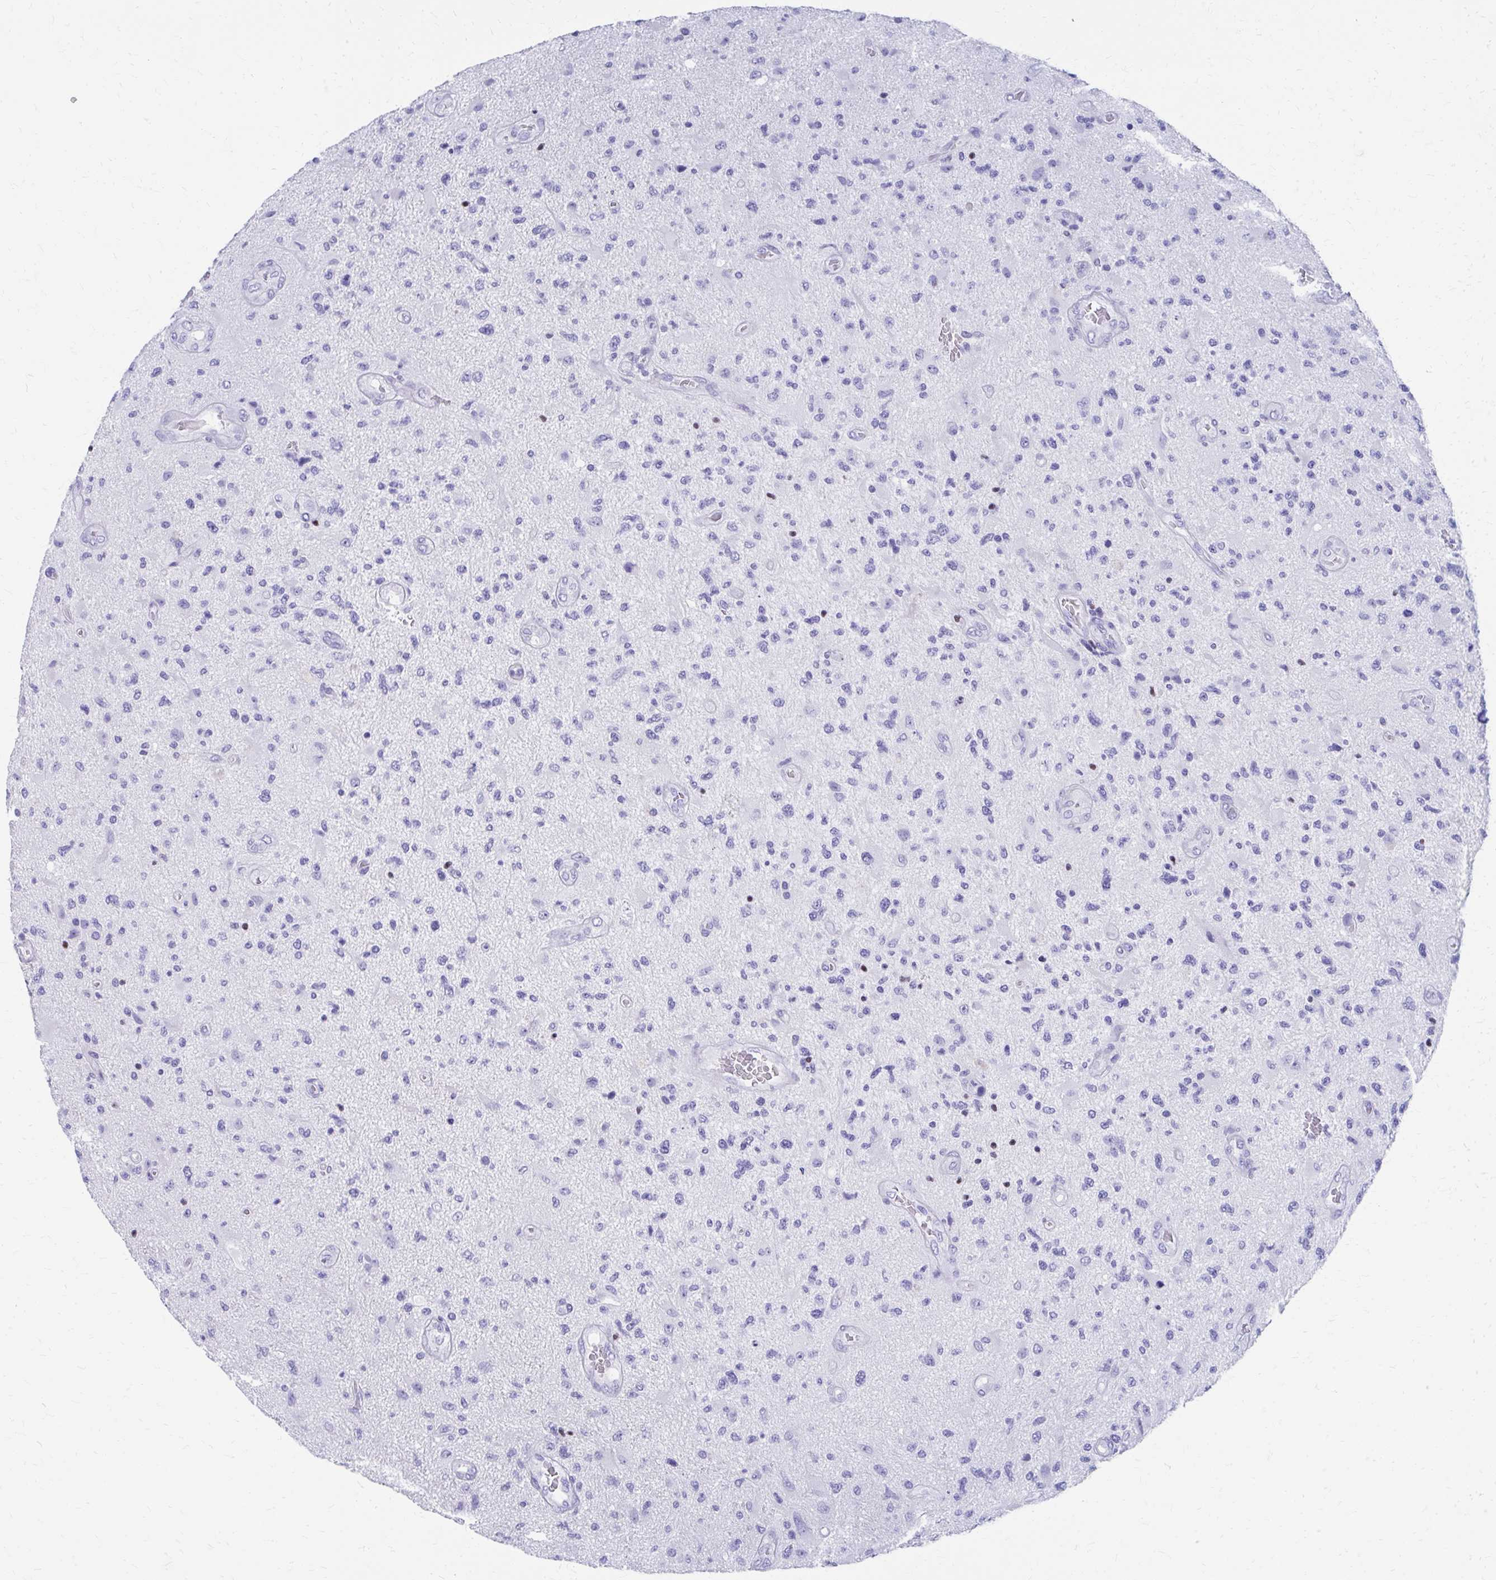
{"staining": {"intensity": "negative", "quantity": "none", "location": "none"}, "tissue": "glioma", "cell_type": "Tumor cells", "image_type": "cancer", "snomed": [{"axis": "morphology", "description": "Glioma, malignant, High grade"}, {"axis": "topography", "description": "Brain"}], "caption": "Glioma stained for a protein using immunohistochemistry displays no staining tumor cells.", "gene": "RUNX3", "patient": {"sex": "male", "age": 67}}